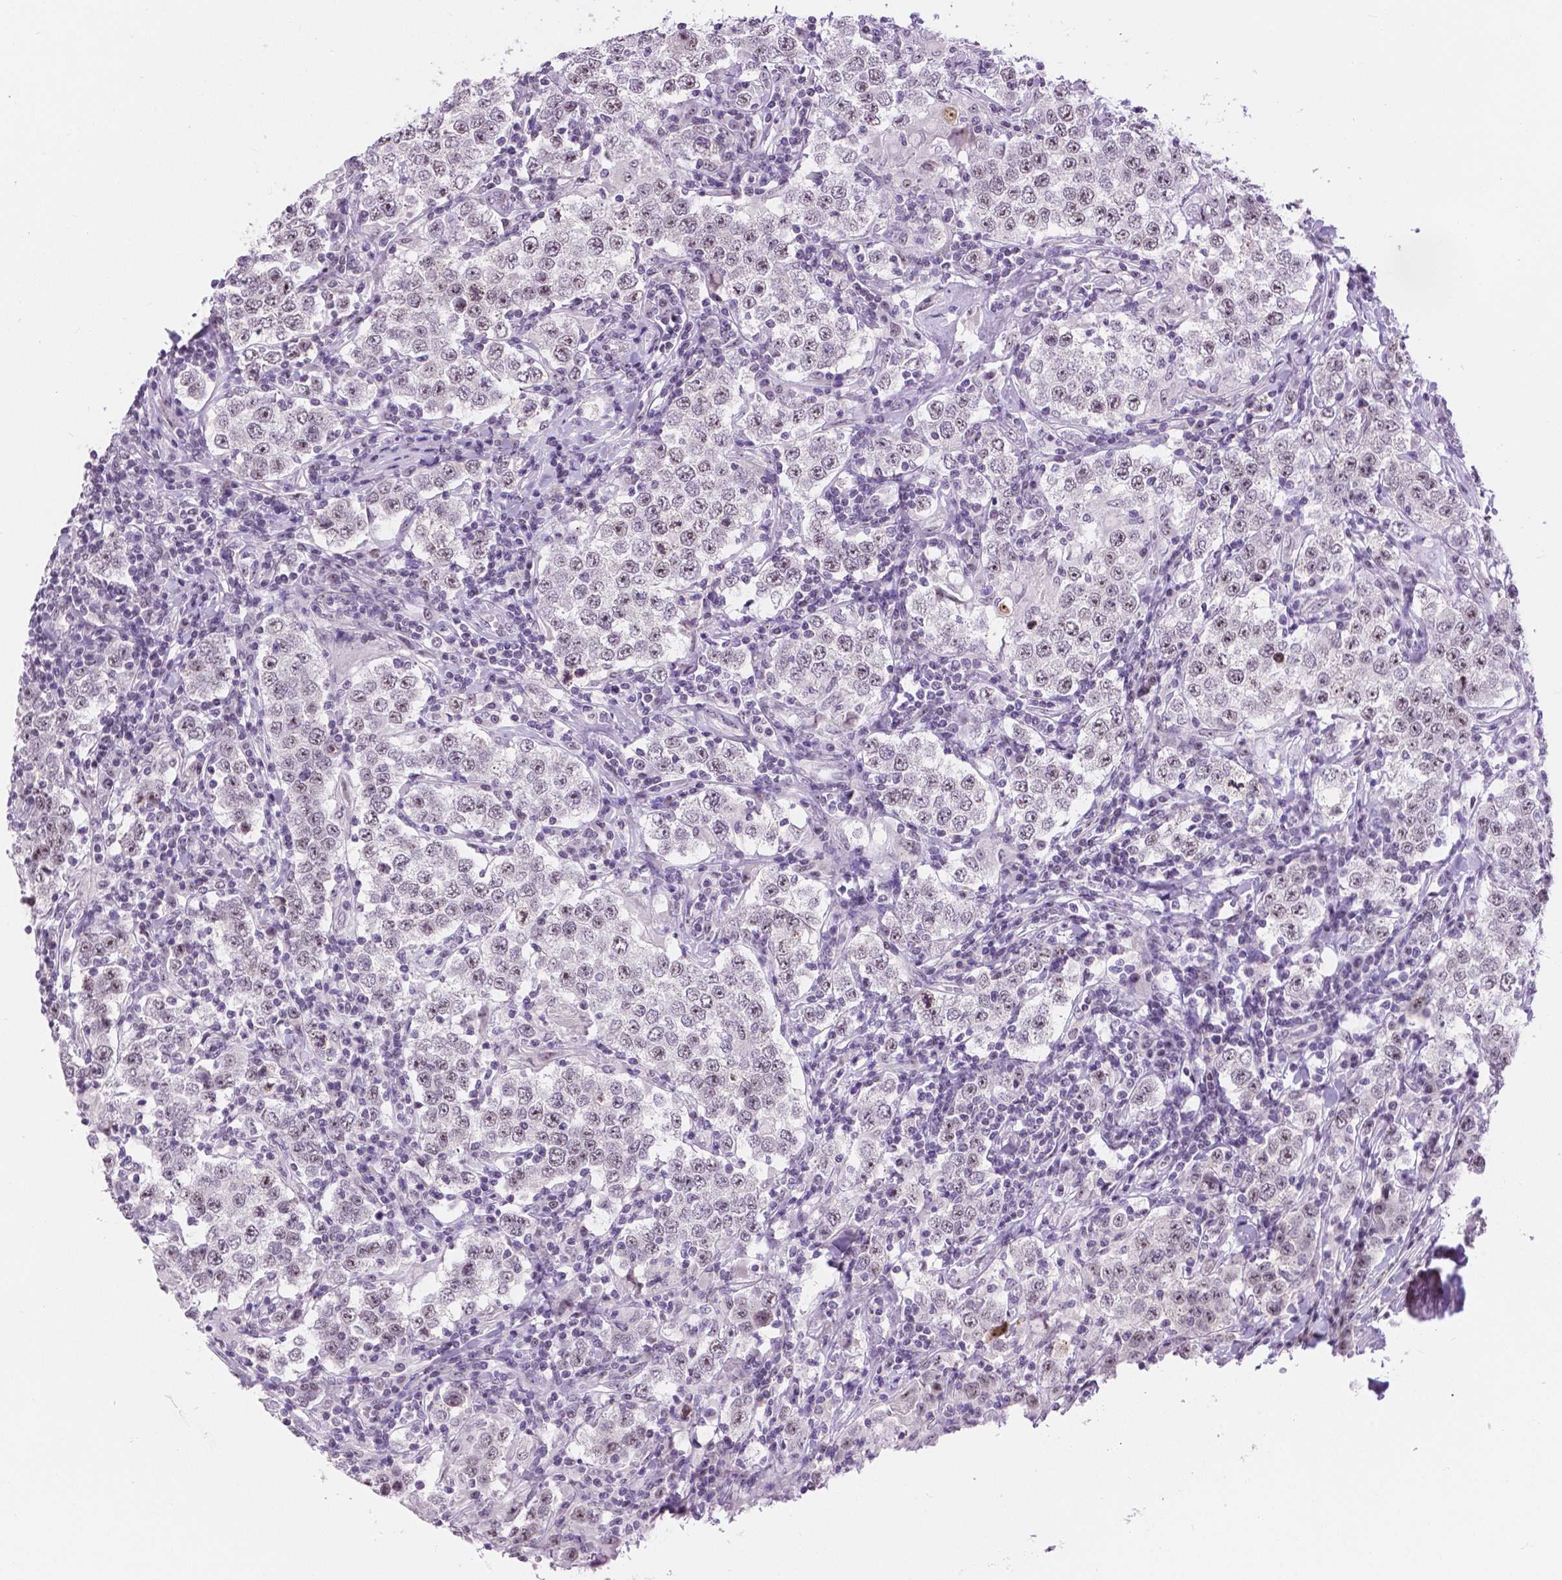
{"staining": {"intensity": "weak", "quantity": "25%-75%", "location": "nuclear"}, "tissue": "testis cancer", "cell_type": "Tumor cells", "image_type": "cancer", "snomed": [{"axis": "morphology", "description": "Seminoma, NOS"}, {"axis": "morphology", "description": "Carcinoma, Embryonal, NOS"}, {"axis": "topography", "description": "Testis"}], "caption": "This photomicrograph demonstrates embryonal carcinoma (testis) stained with immunohistochemistry (IHC) to label a protein in brown. The nuclear of tumor cells show weak positivity for the protein. Nuclei are counter-stained blue.", "gene": "NHP2", "patient": {"sex": "male", "age": 41}}